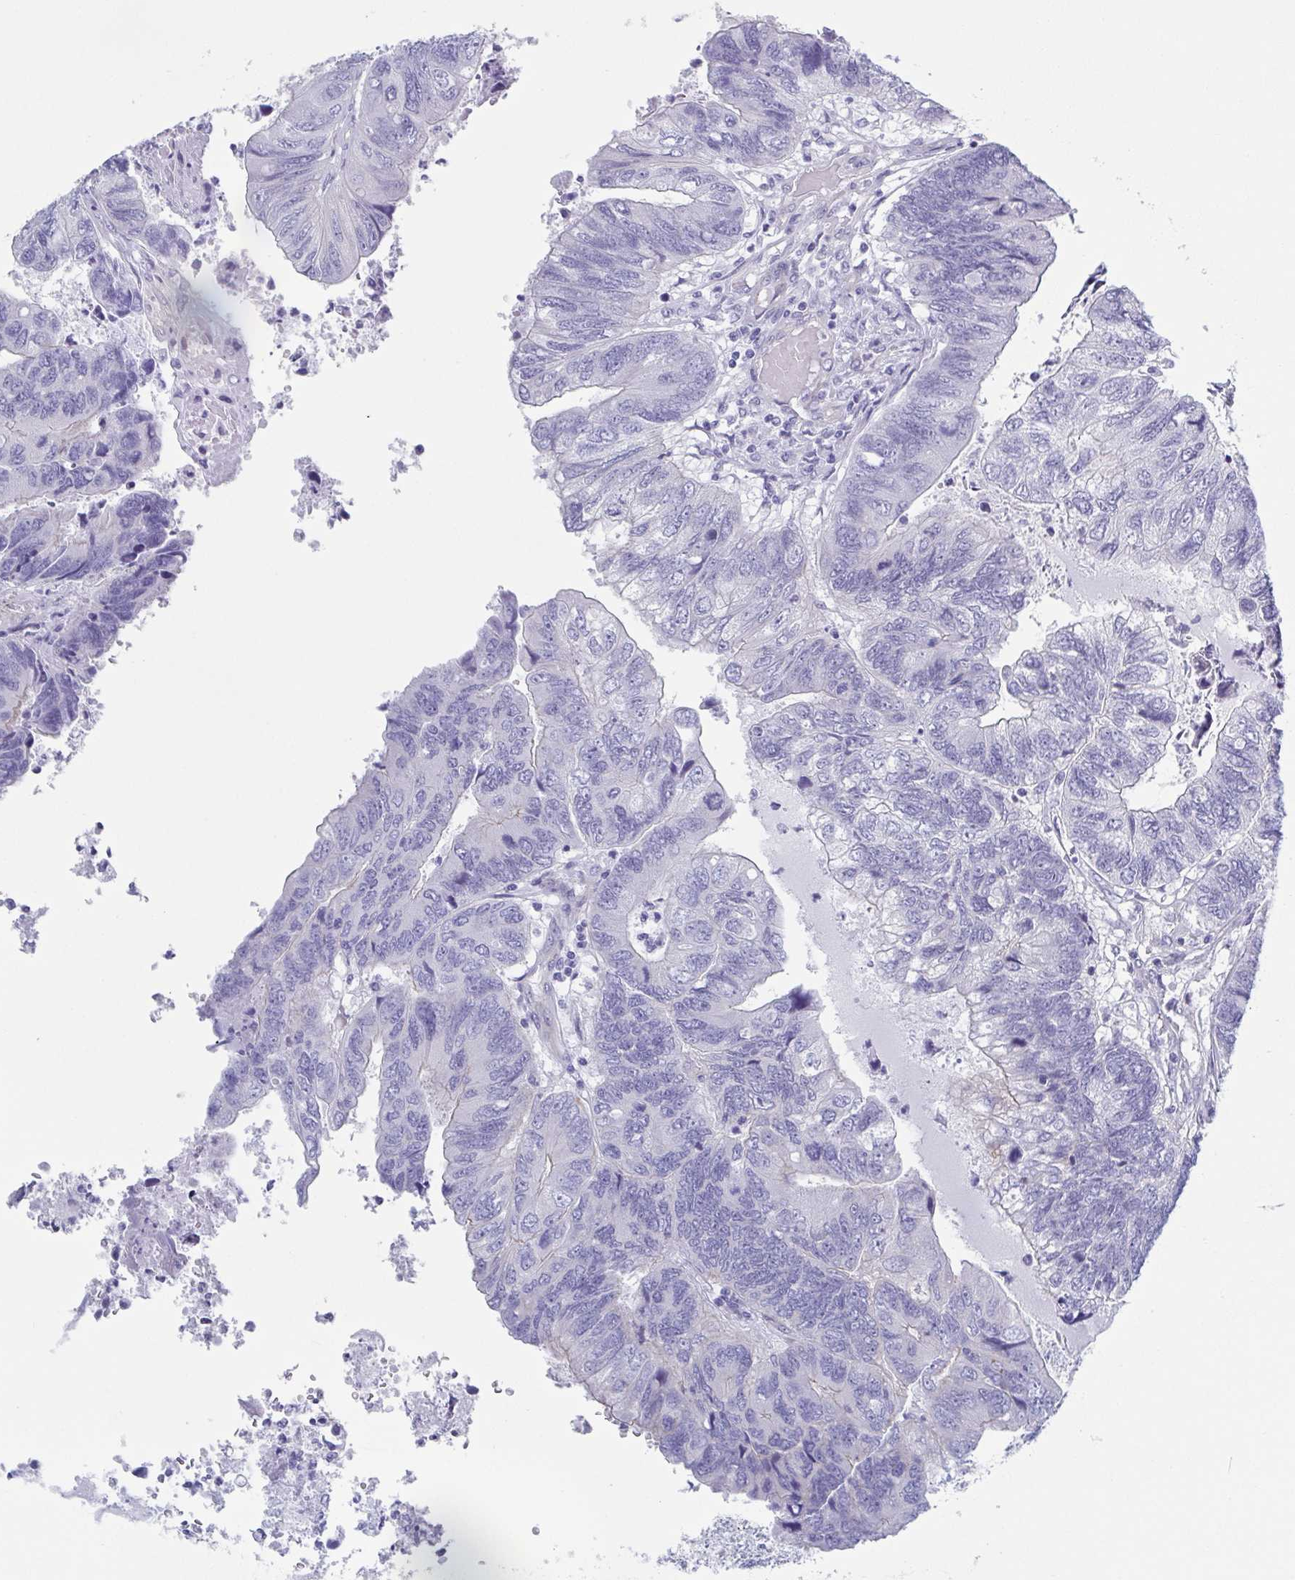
{"staining": {"intensity": "negative", "quantity": "none", "location": "none"}, "tissue": "colorectal cancer", "cell_type": "Tumor cells", "image_type": "cancer", "snomed": [{"axis": "morphology", "description": "Adenocarcinoma, NOS"}, {"axis": "topography", "description": "Colon"}], "caption": "A high-resolution photomicrograph shows immunohistochemistry staining of colorectal cancer, which displays no significant expression in tumor cells.", "gene": "DYNC1I1", "patient": {"sex": "female", "age": 67}}